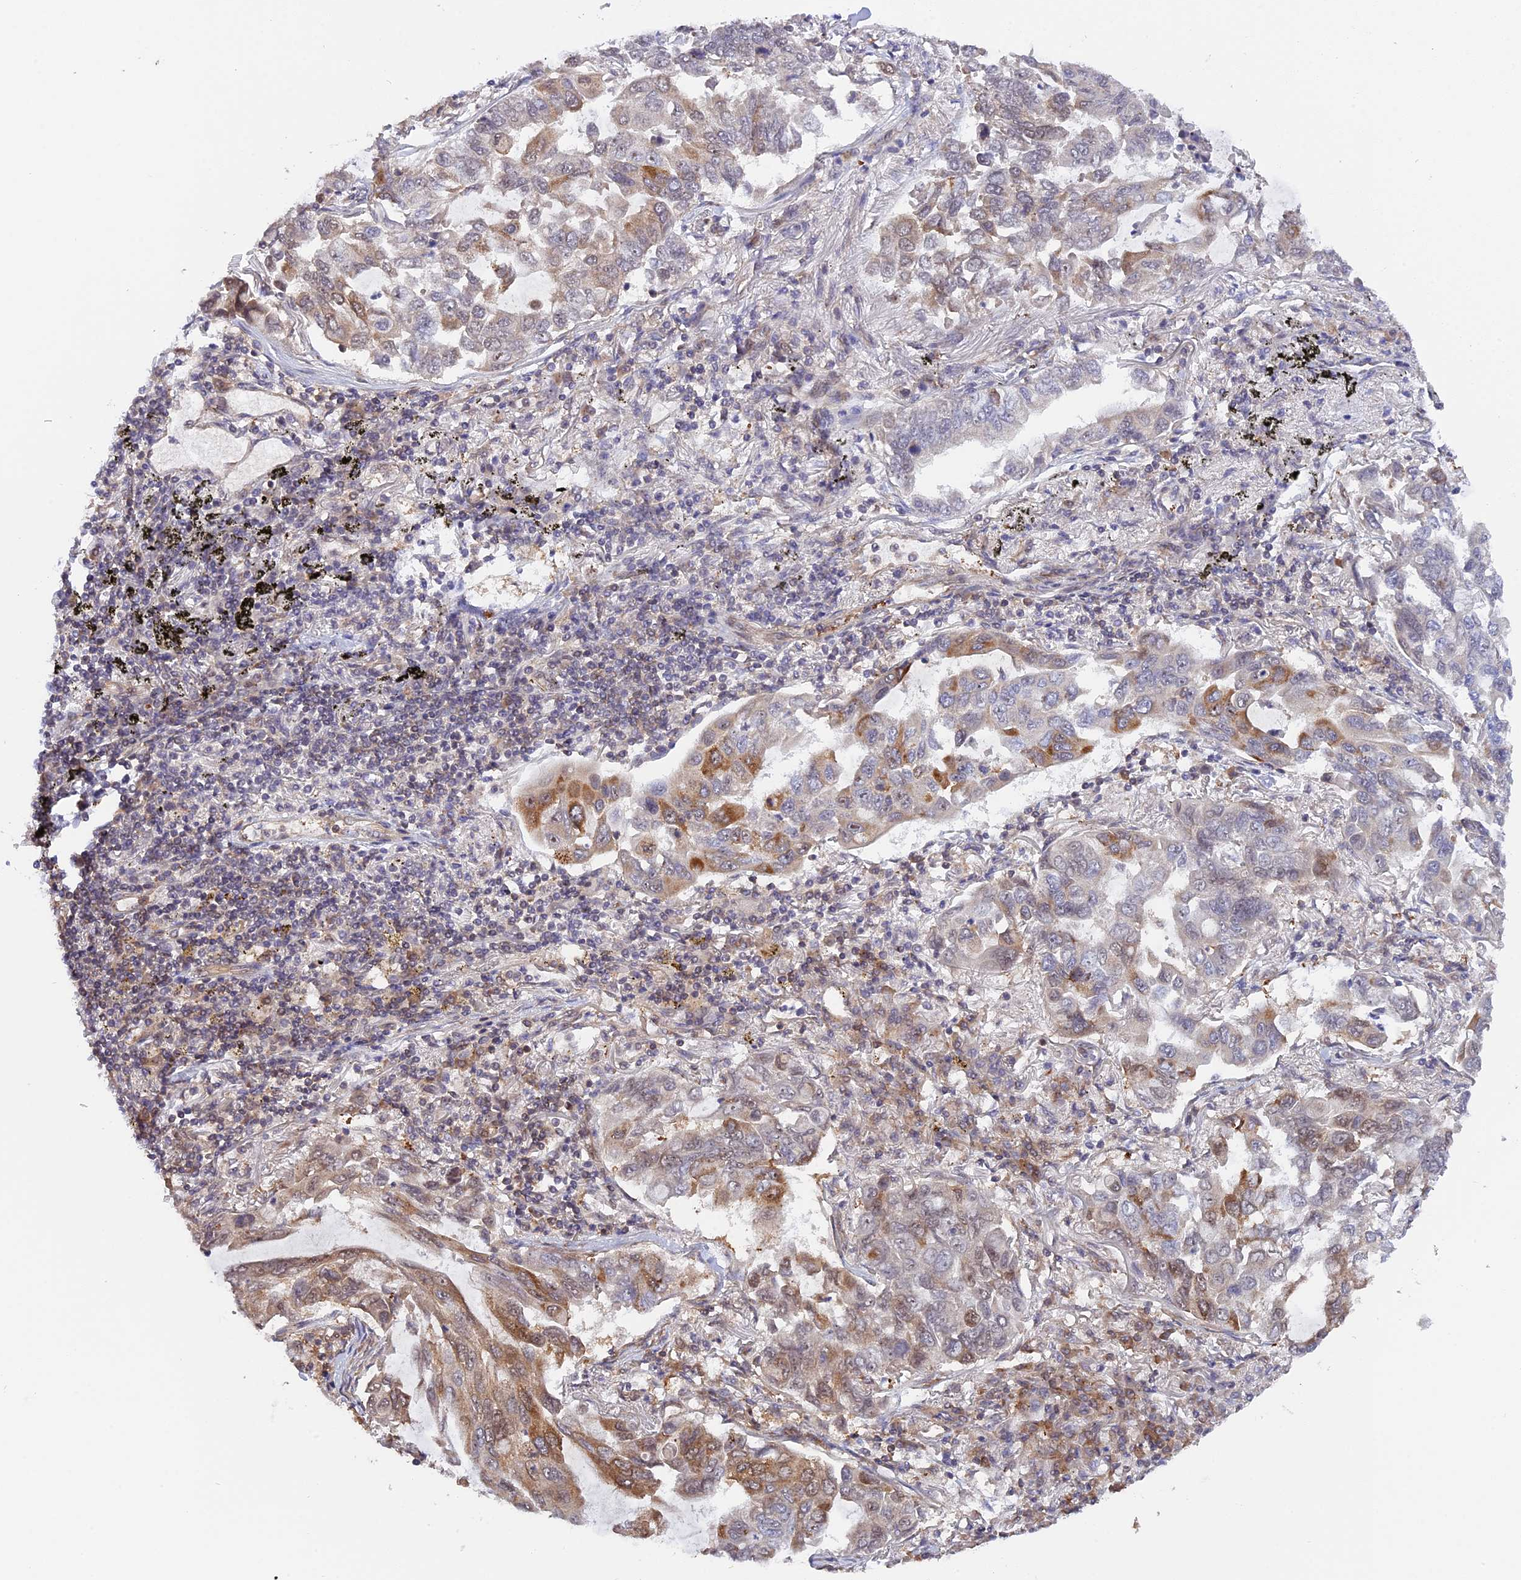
{"staining": {"intensity": "moderate", "quantity": "<25%", "location": "cytoplasmic/membranous"}, "tissue": "lung cancer", "cell_type": "Tumor cells", "image_type": "cancer", "snomed": [{"axis": "morphology", "description": "Adenocarcinoma, NOS"}, {"axis": "topography", "description": "Lung"}], "caption": "IHC histopathology image of neoplastic tissue: human lung adenocarcinoma stained using immunohistochemistry (IHC) exhibits low levels of moderate protein expression localized specifically in the cytoplasmic/membranous of tumor cells, appearing as a cytoplasmic/membranous brown color.", "gene": "ZNF428", "patient": {"sex": "male", "age": 64}}